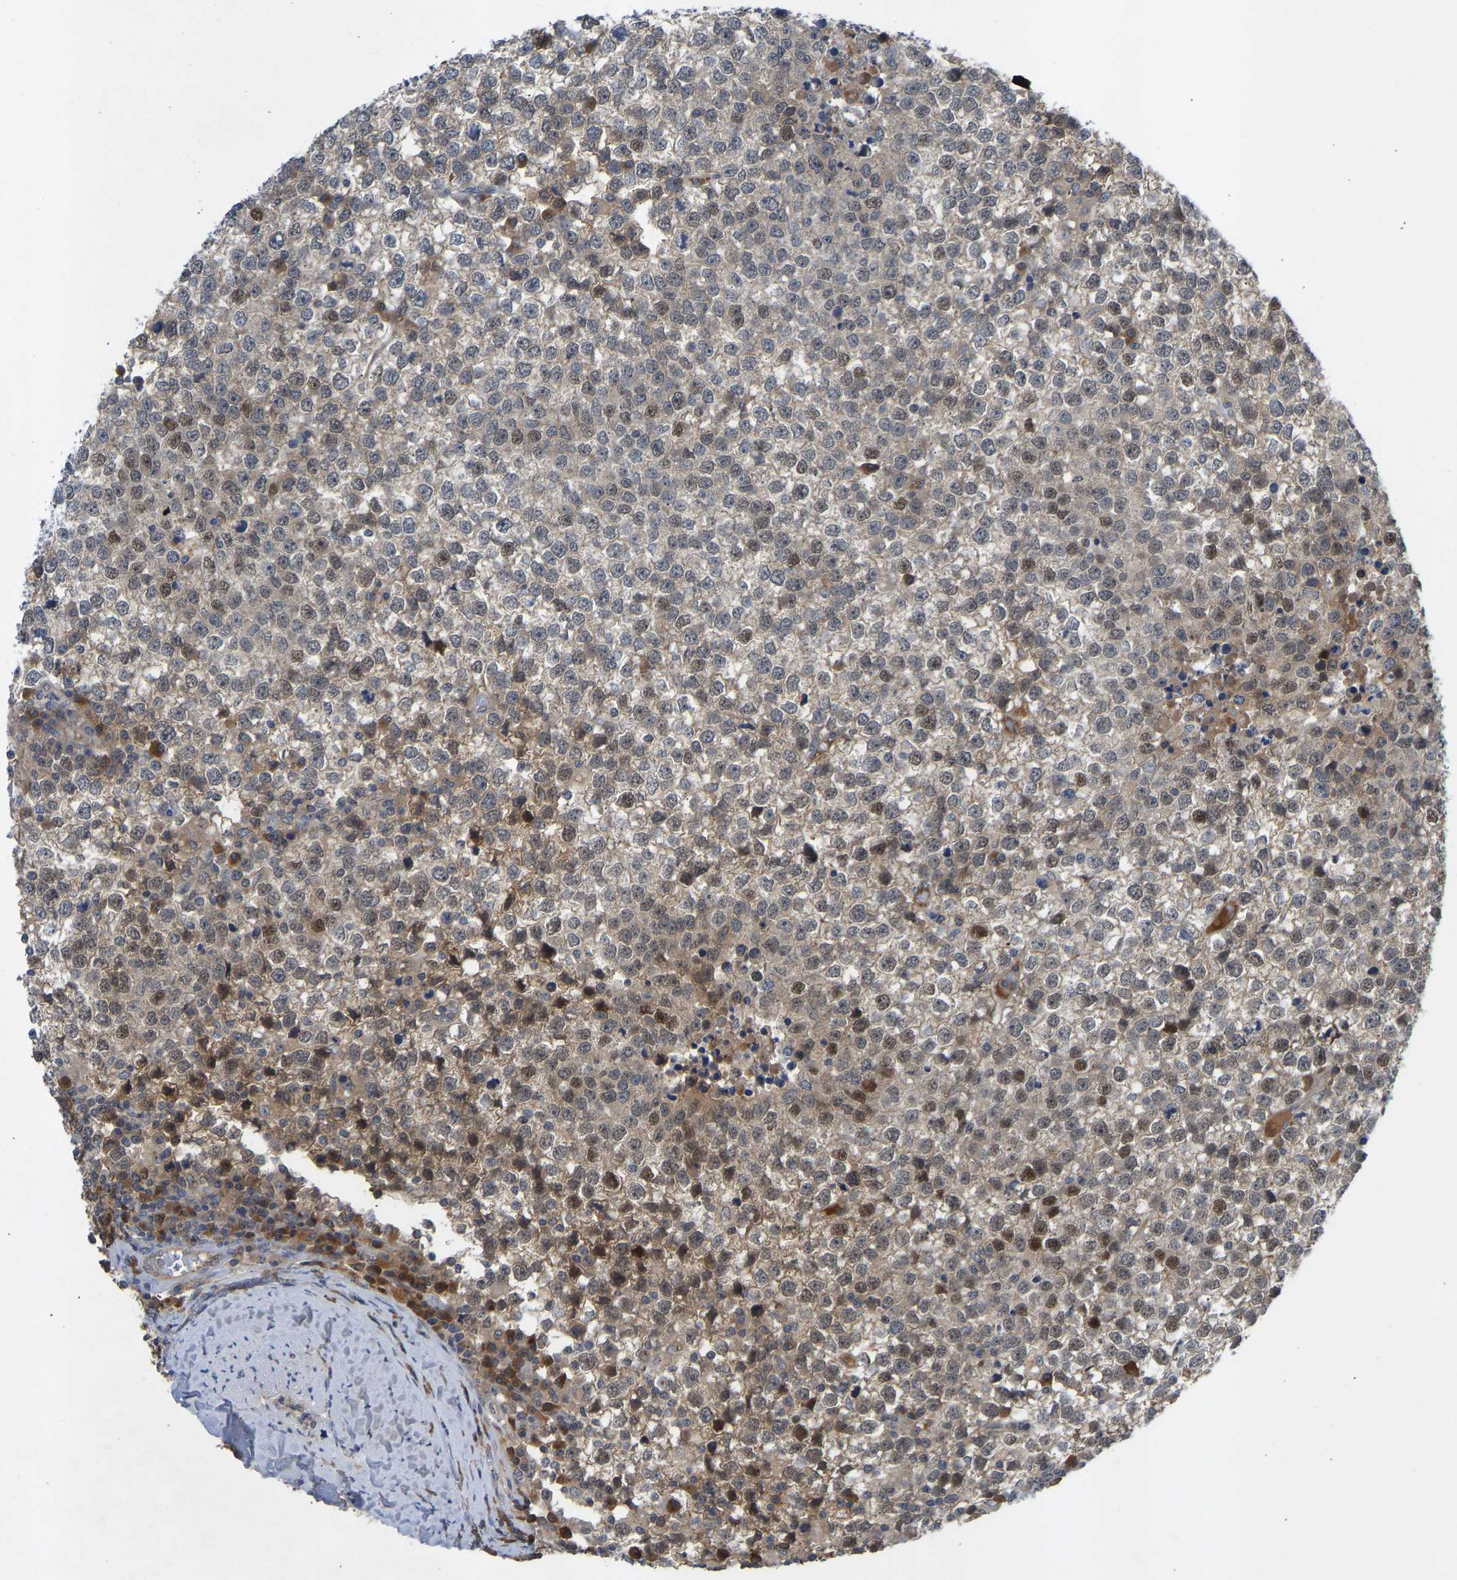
{"staining": {"intensity": "moderate", "quantity": "<25%", "location": "nuclear"}, "tissue": "testis cancer", "cell_type": "Tumor cells", "image_type": "cancer", "snomed": [{"axis": "morphology", "description": "Seminoma, NOS"}, {"axis": "topography", "description": "Testis"}], "caption": "Testis cancer stained with a protein marker demonstrates moderate staining in tumor cells.", "gene": "ZNF251", "patient": {"sex": "male", "age": 65}}